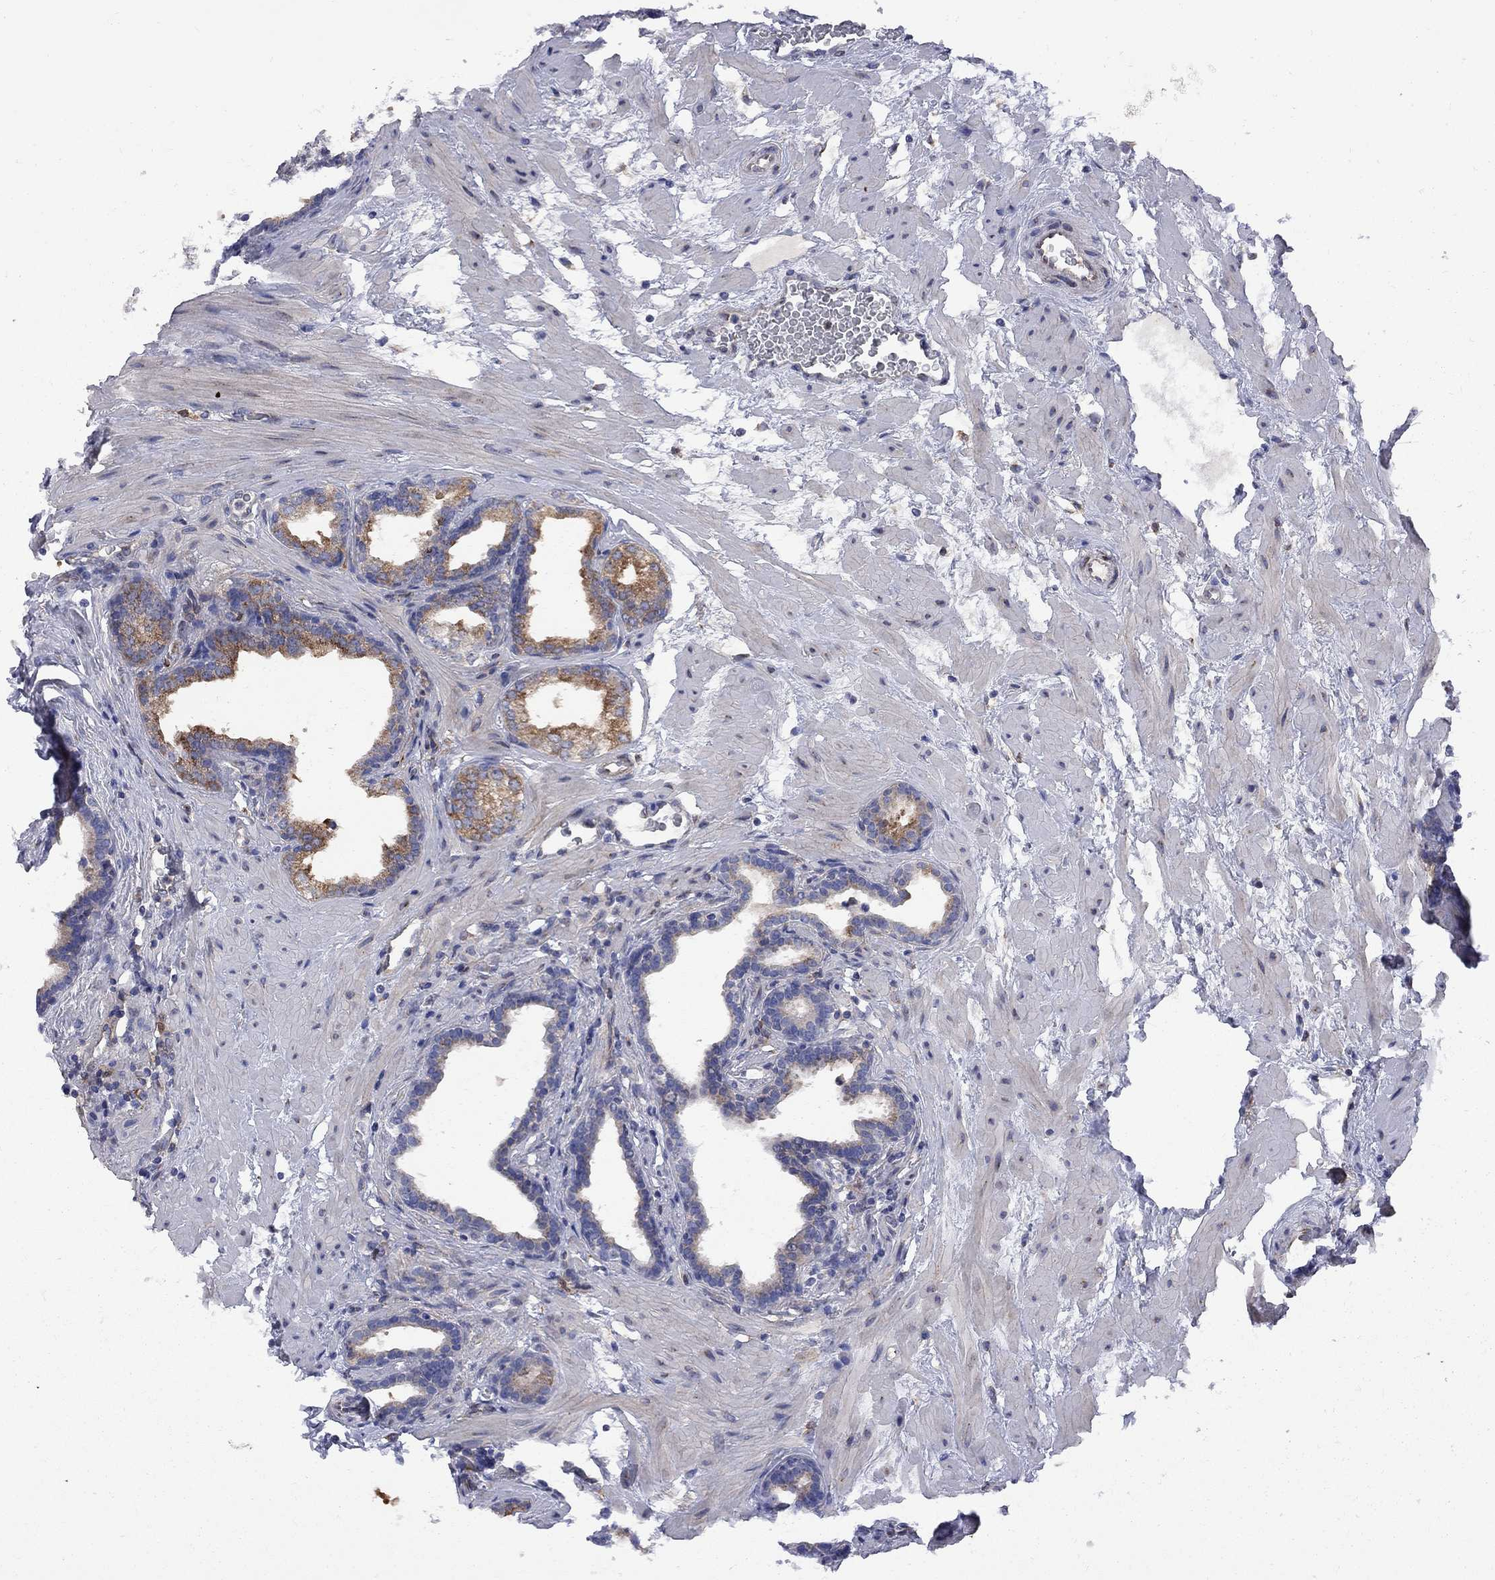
{"staining": {"intensity": "moderate", "quantity": "<25%", "location": "cytoplasmic/membranous"}, "tissue": "prostate", "cell_type": "Glandular cells", "image_type": "normal", "snomed": [{"axis": "morphology", "description": "Normal tissue, NOS"}, {"axis": "topography", "description": "Prostate"}], "caption": "Immunohistochemistry (IHC) micrograph of benign prostate: prostate stained using IHC displays low levels of moderate protein expression localized specifically in the cytoplasmic/membranous of glandular cells, appearing as a cytoplasmic/membranous brown color.", "gene": "MTHFR", "patient": {"sex": "male", "age": 37}}